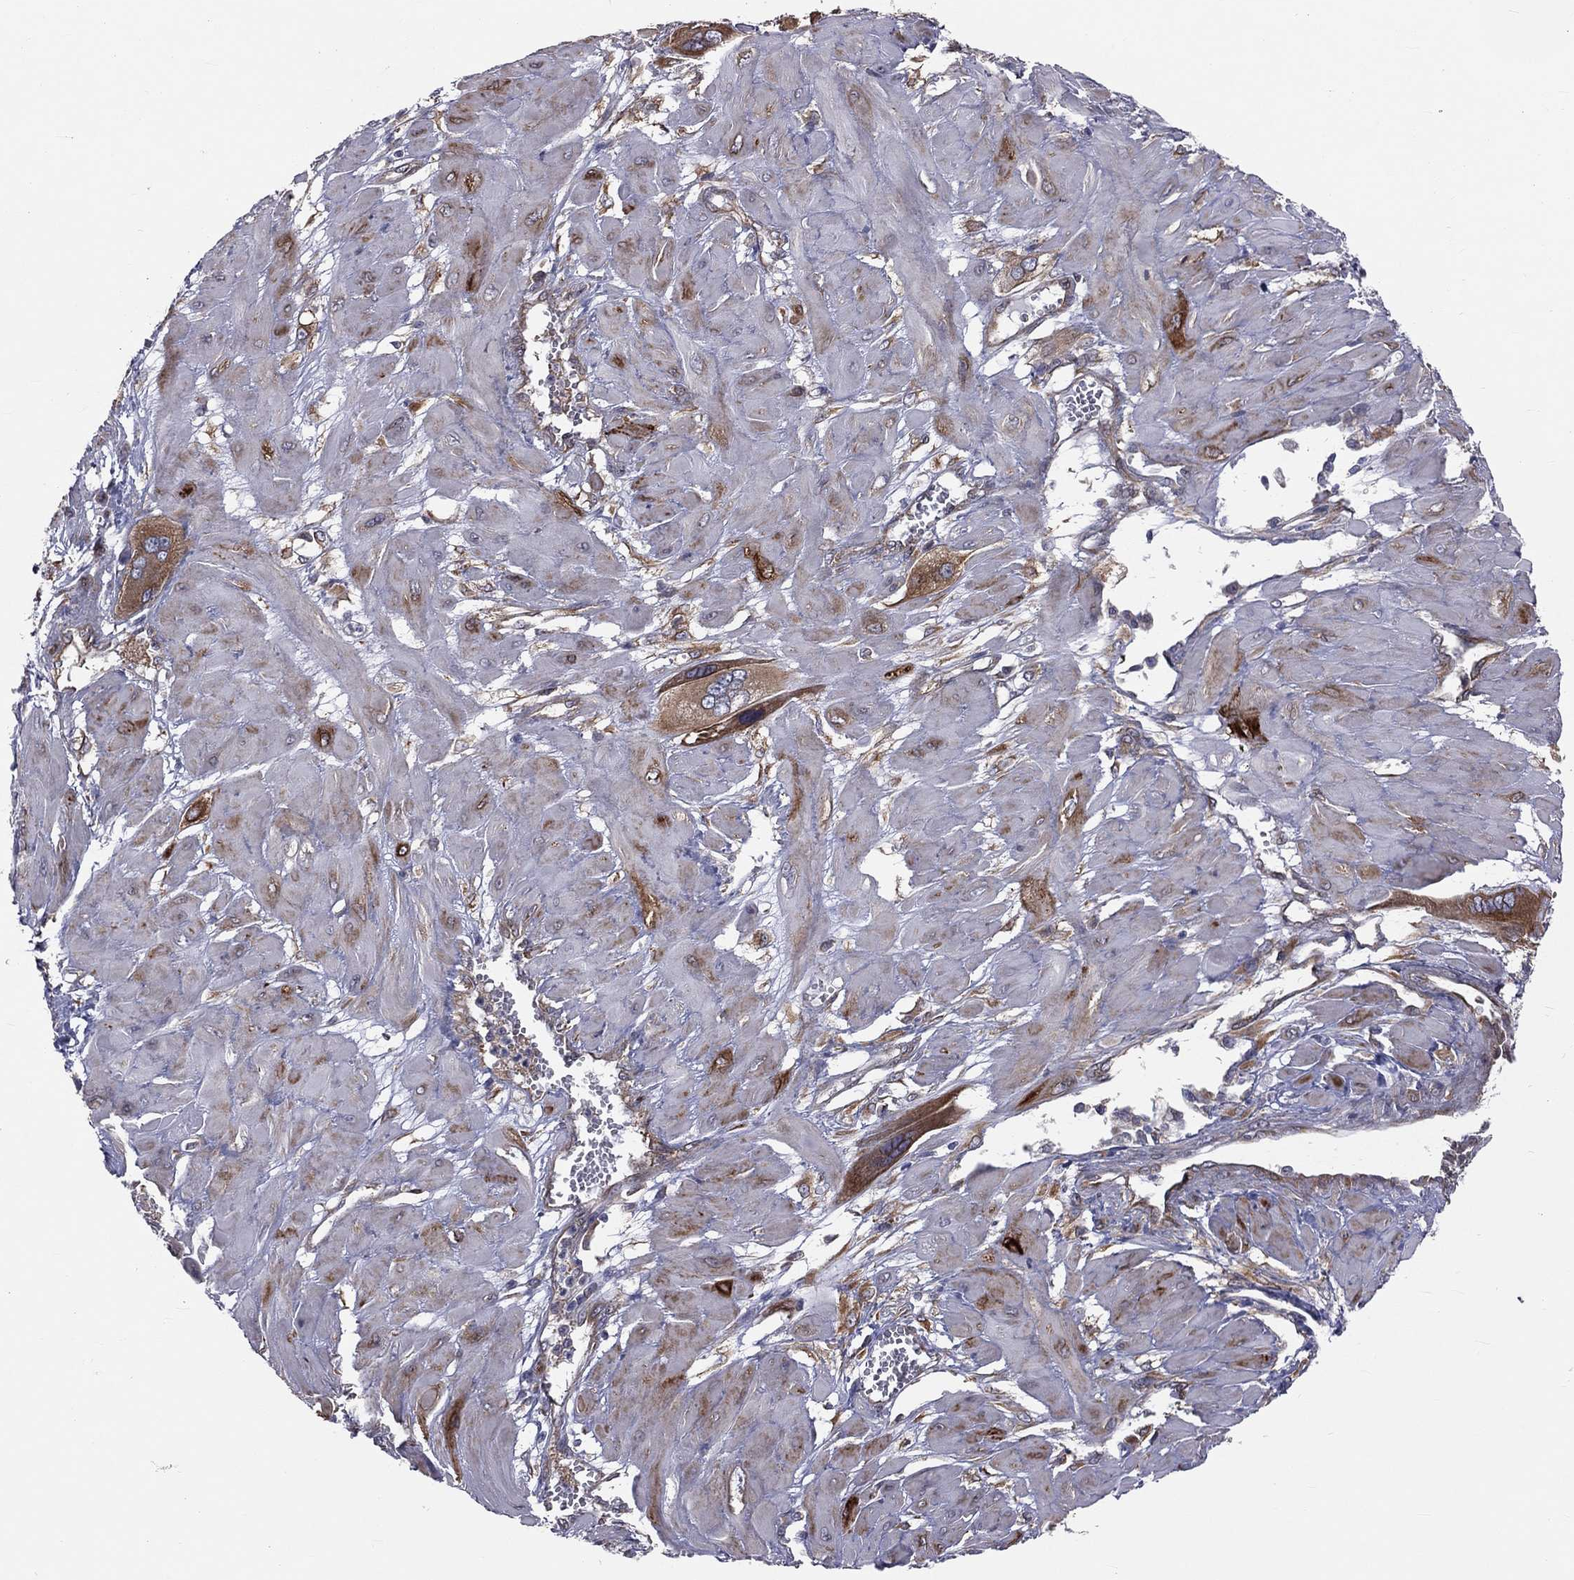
{"staining": {"intensity": "moderate", "quantity": ">75%", "location": "cytoplasmic/membranous"}, "tissue": "cervical cancer", "cell_type": "Tumor cells", "image_type": "cancer", "snomed": [{"axis": "morphology", "description": "Squamous cell carcinoma, NOS"}, {"axis": "topography", "description": "Cervix"}], "caption": "Immunohistochemistry histopathology image of human squamous cell carcinoma (cervical) stained for a protein (brown), which exhibits medium levels of moderate cytoplasmic/membranous positivity in about >75% of tumor cells.", "gene": "PGRMC1", "patient": {"sex": "female", "age": 34}}